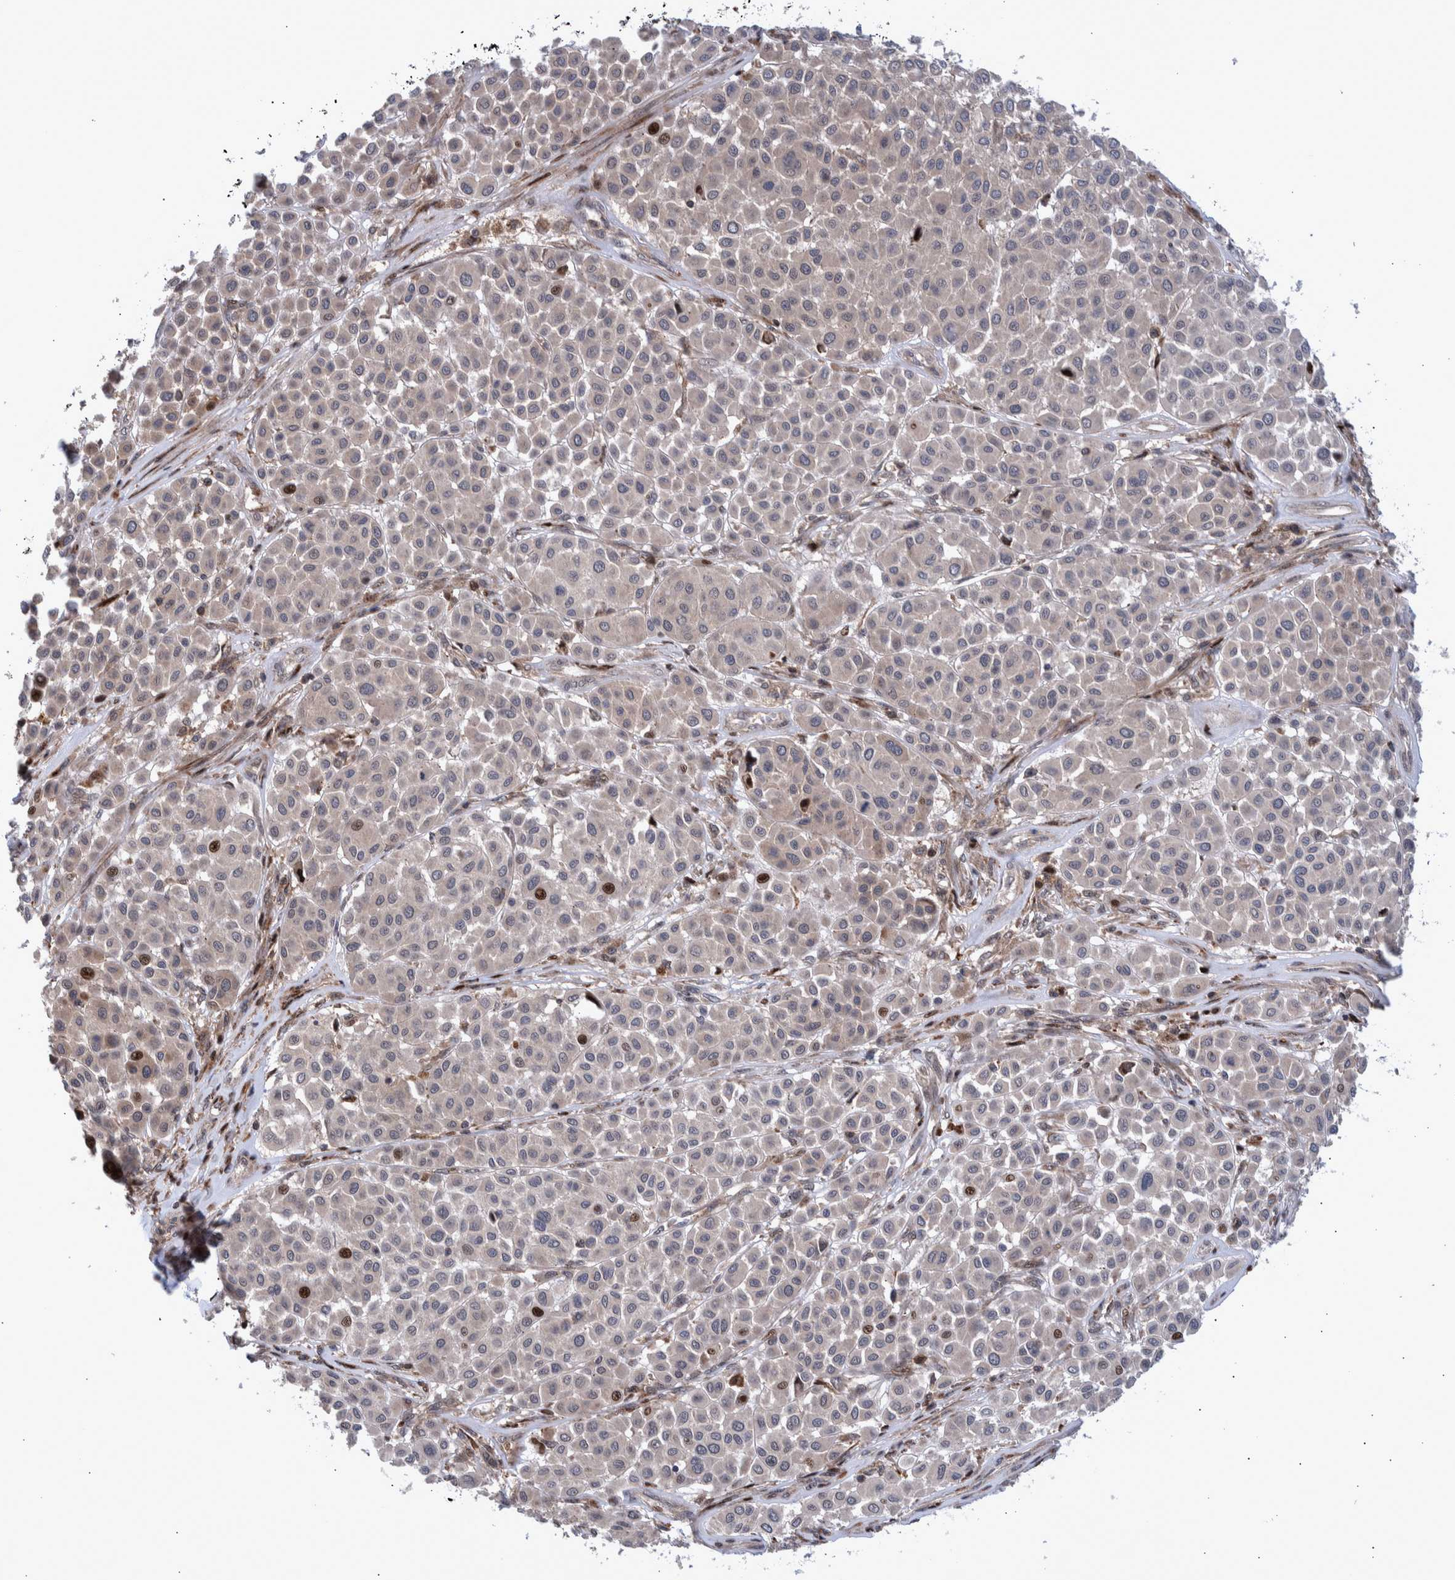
{"staining": {"intensity": "moderate", "quantity": "<25%", "location": "nuclear"}, "tissue": "melanoma", "cell_type": "Tumor cells", "image_type": "cancer", "snomed": [{"axis": "morphology", "description": "Malignant melanoma, Metastatic site"}, {"axis": "topography", "description": "Soft tissue"}], "caption": "Human melanoma stained with a protein marker demonstrates moderate staining in tumor cells.", "gene": "SHISA6", "patient": {"sex": "male", "age": 41}}